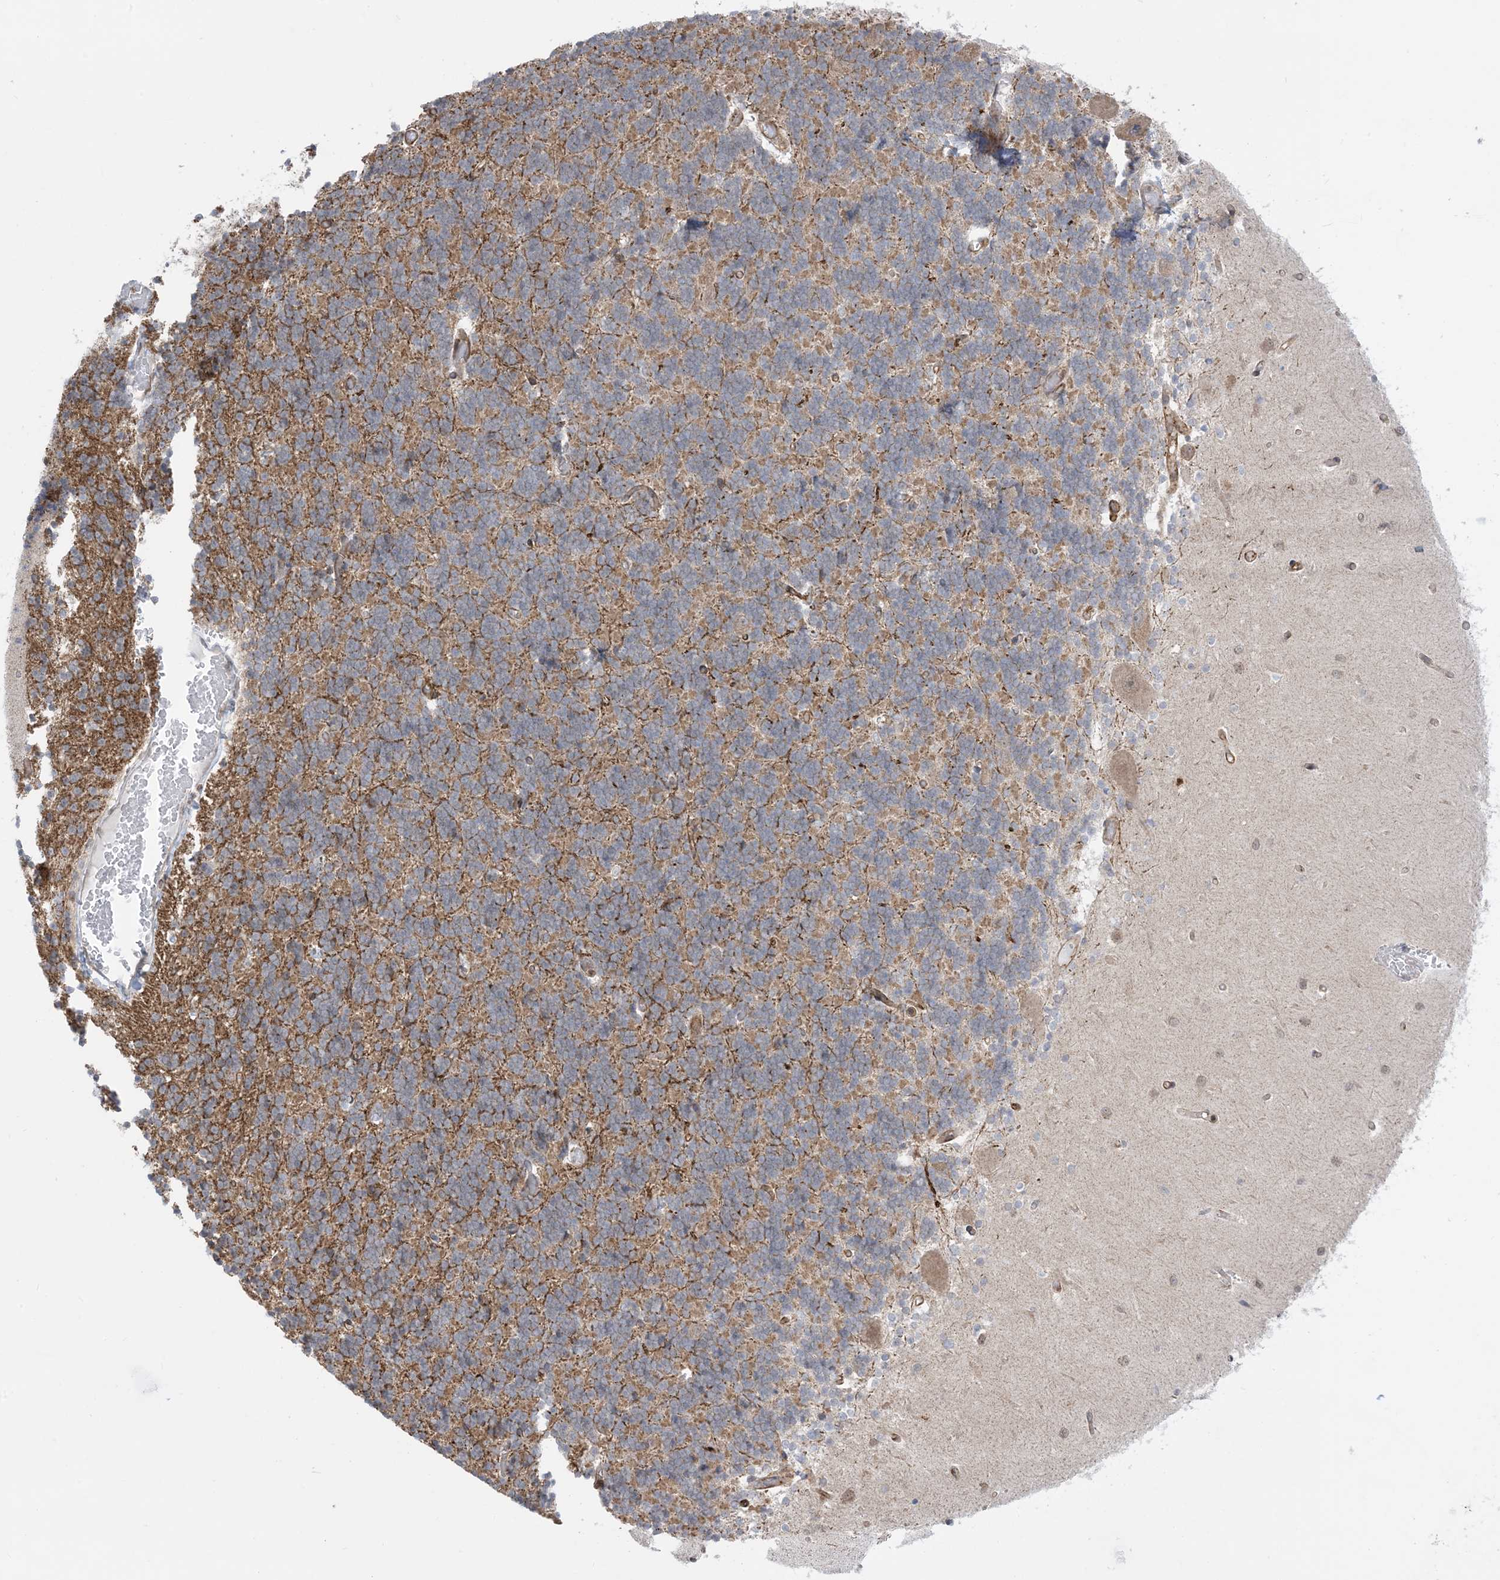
{"staining": {"intensity": "moderate", "quantity": "25%-75%", "location": "cytoplasmic/membranous"}, "tissue": "cerebellum", "cell_type": "Cells in granular layer", "image_type": "normal", "snomed": [{"axis": "morphology", "description": "Normal tissue, NOS"}, {"axis": "topography", "description": "Cerebellum"}], "caption": "This photomicrograph shows immunohistochemistry staining of benign human cerebellum, with medium moderate cytoplasmic/membranous positivity in approximately 25%-75% of cells in granular layer.", "gene": "CASP4", "patient": {"sex": "male", "age": 37}}